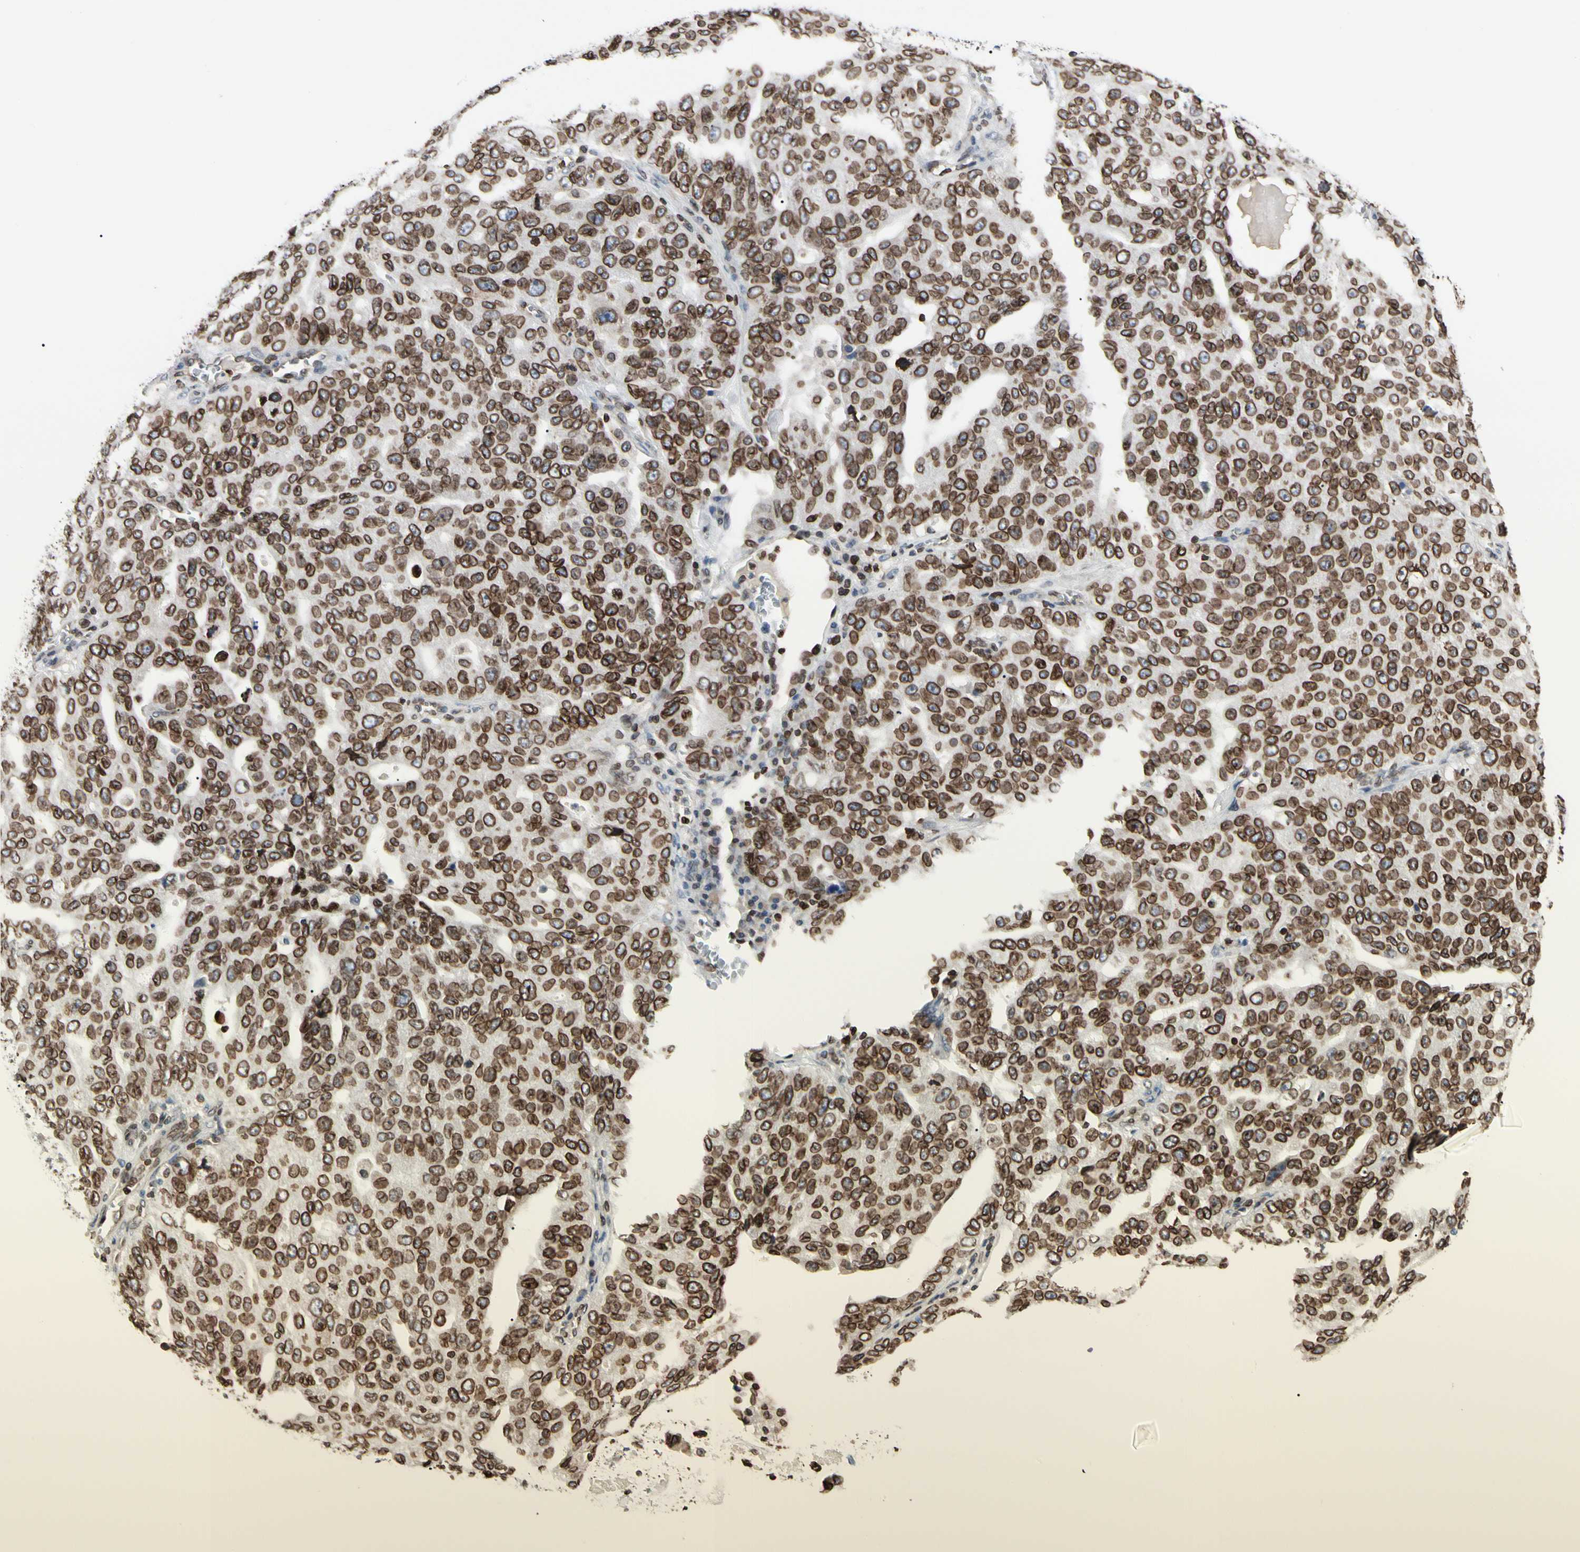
{"staining": {"intensity": "strong", "quantity": ">75%", "location": "cytoplasmic/membranous,nuclear"}, "tissue": "ovarian cancer", "cell_type": "Tumor cells", "image_type": "cancer", "snomed": [{"axis": "morphology", "description": "Carcinoma, endometroid"}, {"axis": "topography", "description": "Ovary"}], "caption": "Strong cytoplasmic/membranous and nuclear positivity is seen in approximately >75% of tumor cells in endometroid carcinoma (ovarian).", "gene": "TMPO", "patient": {"sex": "female", "age": 62}}